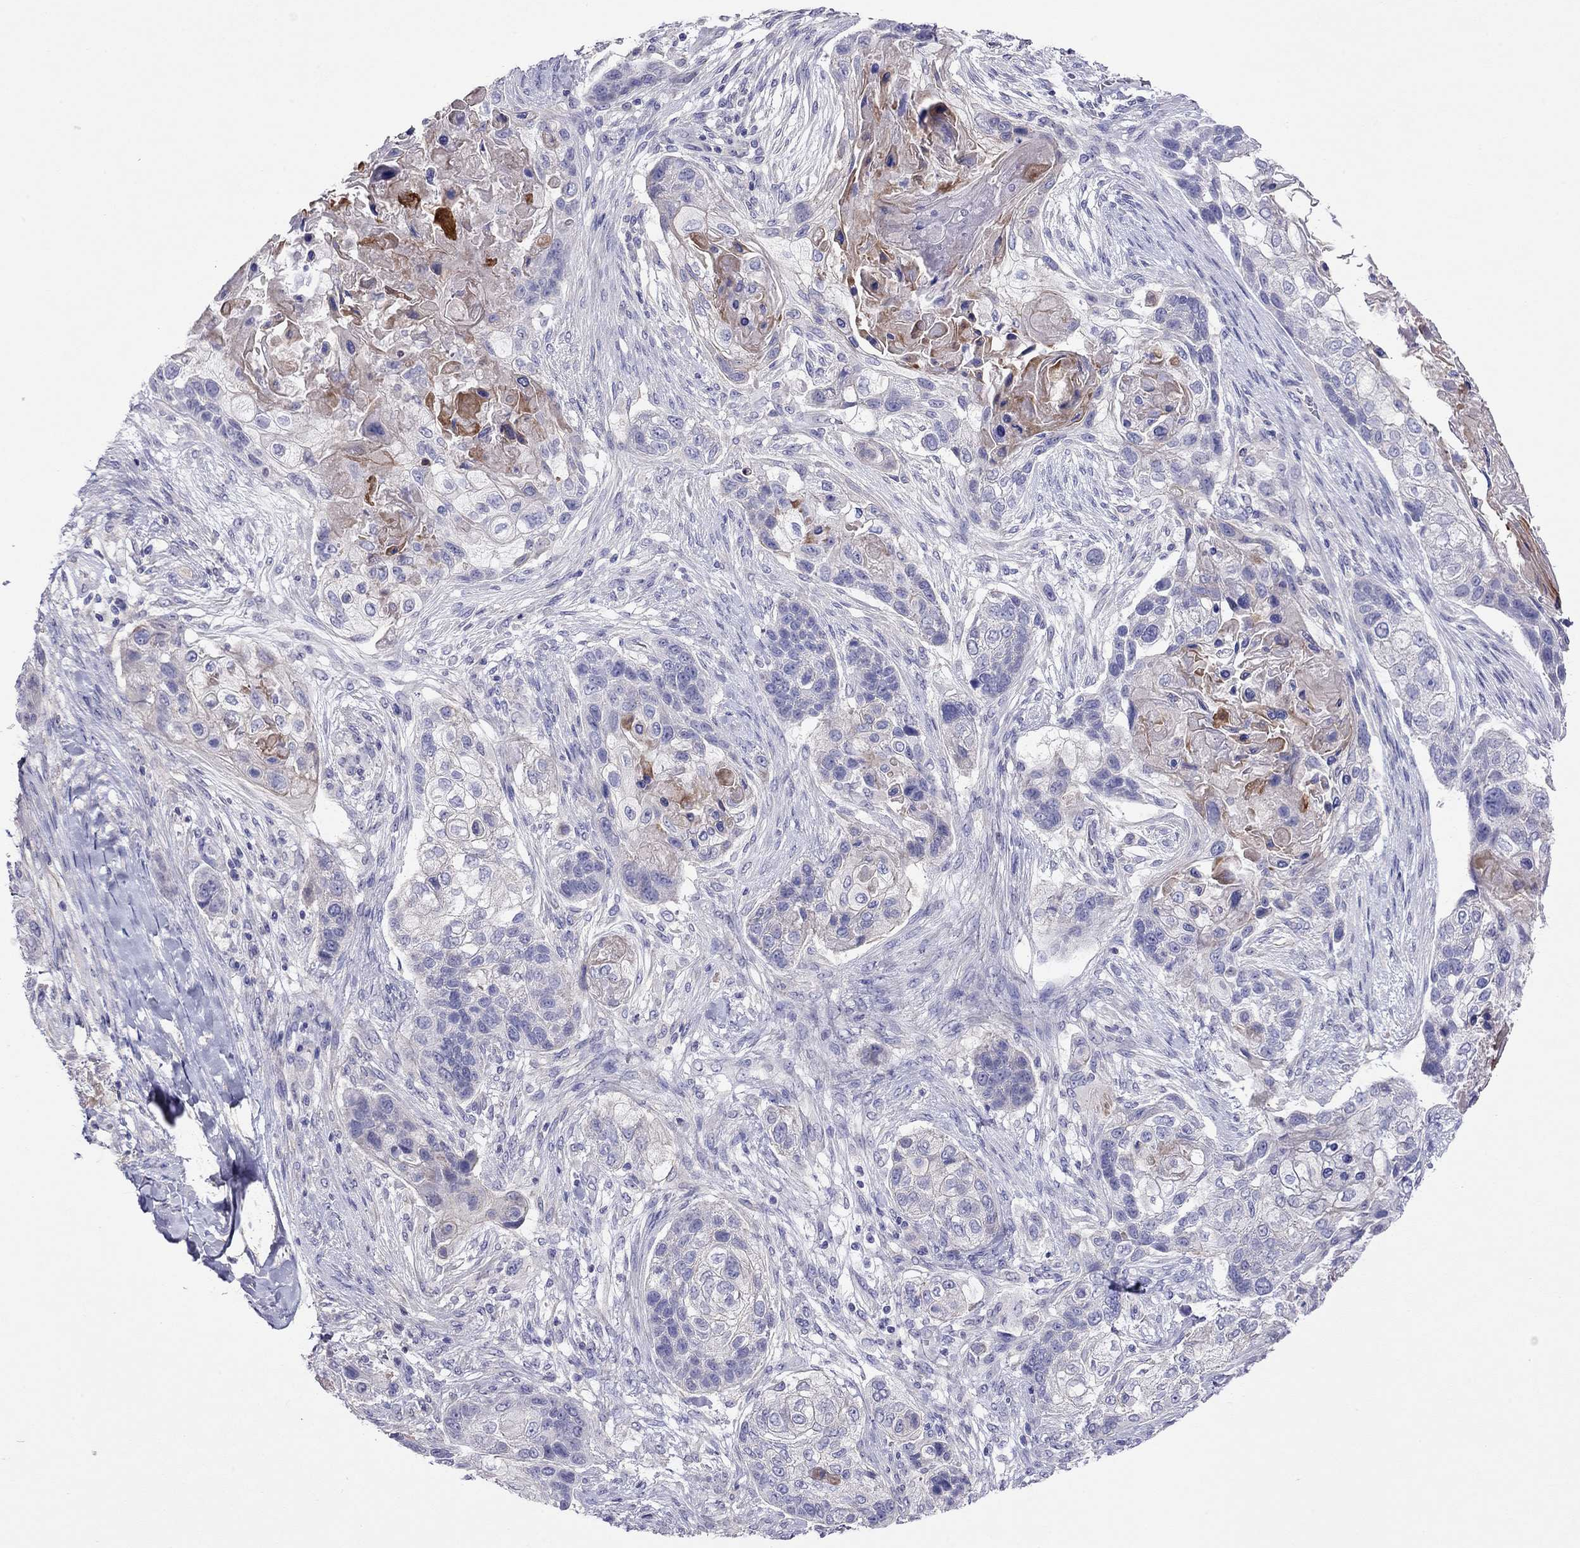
{"staining": {"intensity": "negative", "quantity": "none", "location": "none"}, "tissue": "lung cancer", "cell_type": "Tumor cells", "image_type": "cancer", "snomed": [{"axis": "morphology", "description": "Squamous cell carcinoma, NOS"}, {"axis": "topography", "description": "Lung"}], "caption": "Immunohistochemical staining of lung squamous cell carcinoma displays no significant staining in tumor cells.", "gene": "CAPNS2", "patient": {"sex": "male", "age": 69}}